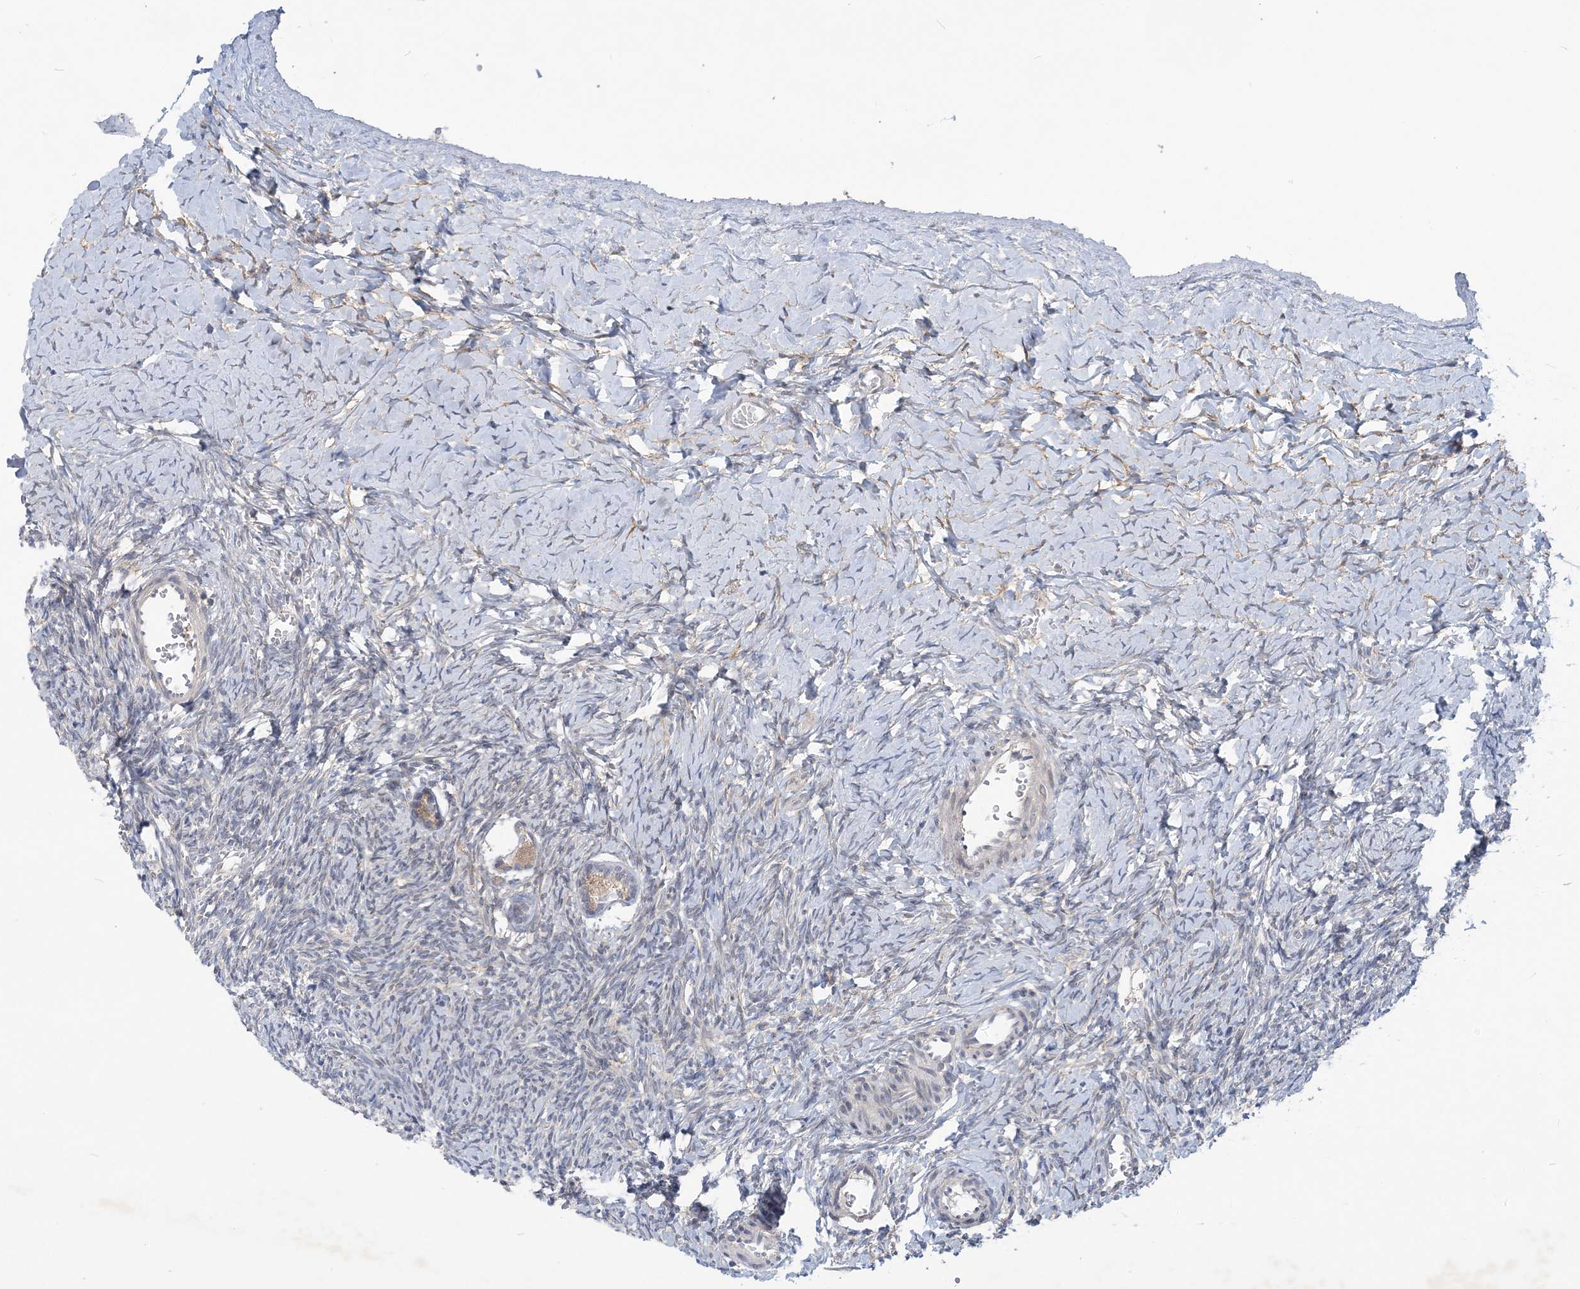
{"staining": {"intensity": "weak", "quantity": ">75%", "location": "cytoplasmic/membranous"}, "tissue": "ovary", "cell_type": "Follicle cells", "image_type": "normal", "snomed": [{"axis": "morphology", "description": "Normal tissue, NOS"}, {"axis": "morphology", "description": "Developmental malformation"}, {"axis": "topography", "description": "Ovary"}], "caption": "IHC staining of benign ovary, which shows low levels of weak cytoplasmic/membranous positivity in approximately >75% of follicle cells indicating weak cytoplasmic/membranous protein expression. The staining was performed using DAB (3,3'-diaminobenzidine) (brown) for protein detection and nuclei were counterstained in hematoxylin (blue).", "gene": "ANKRD35", "patient": {"sex": "female", "age": 39}}